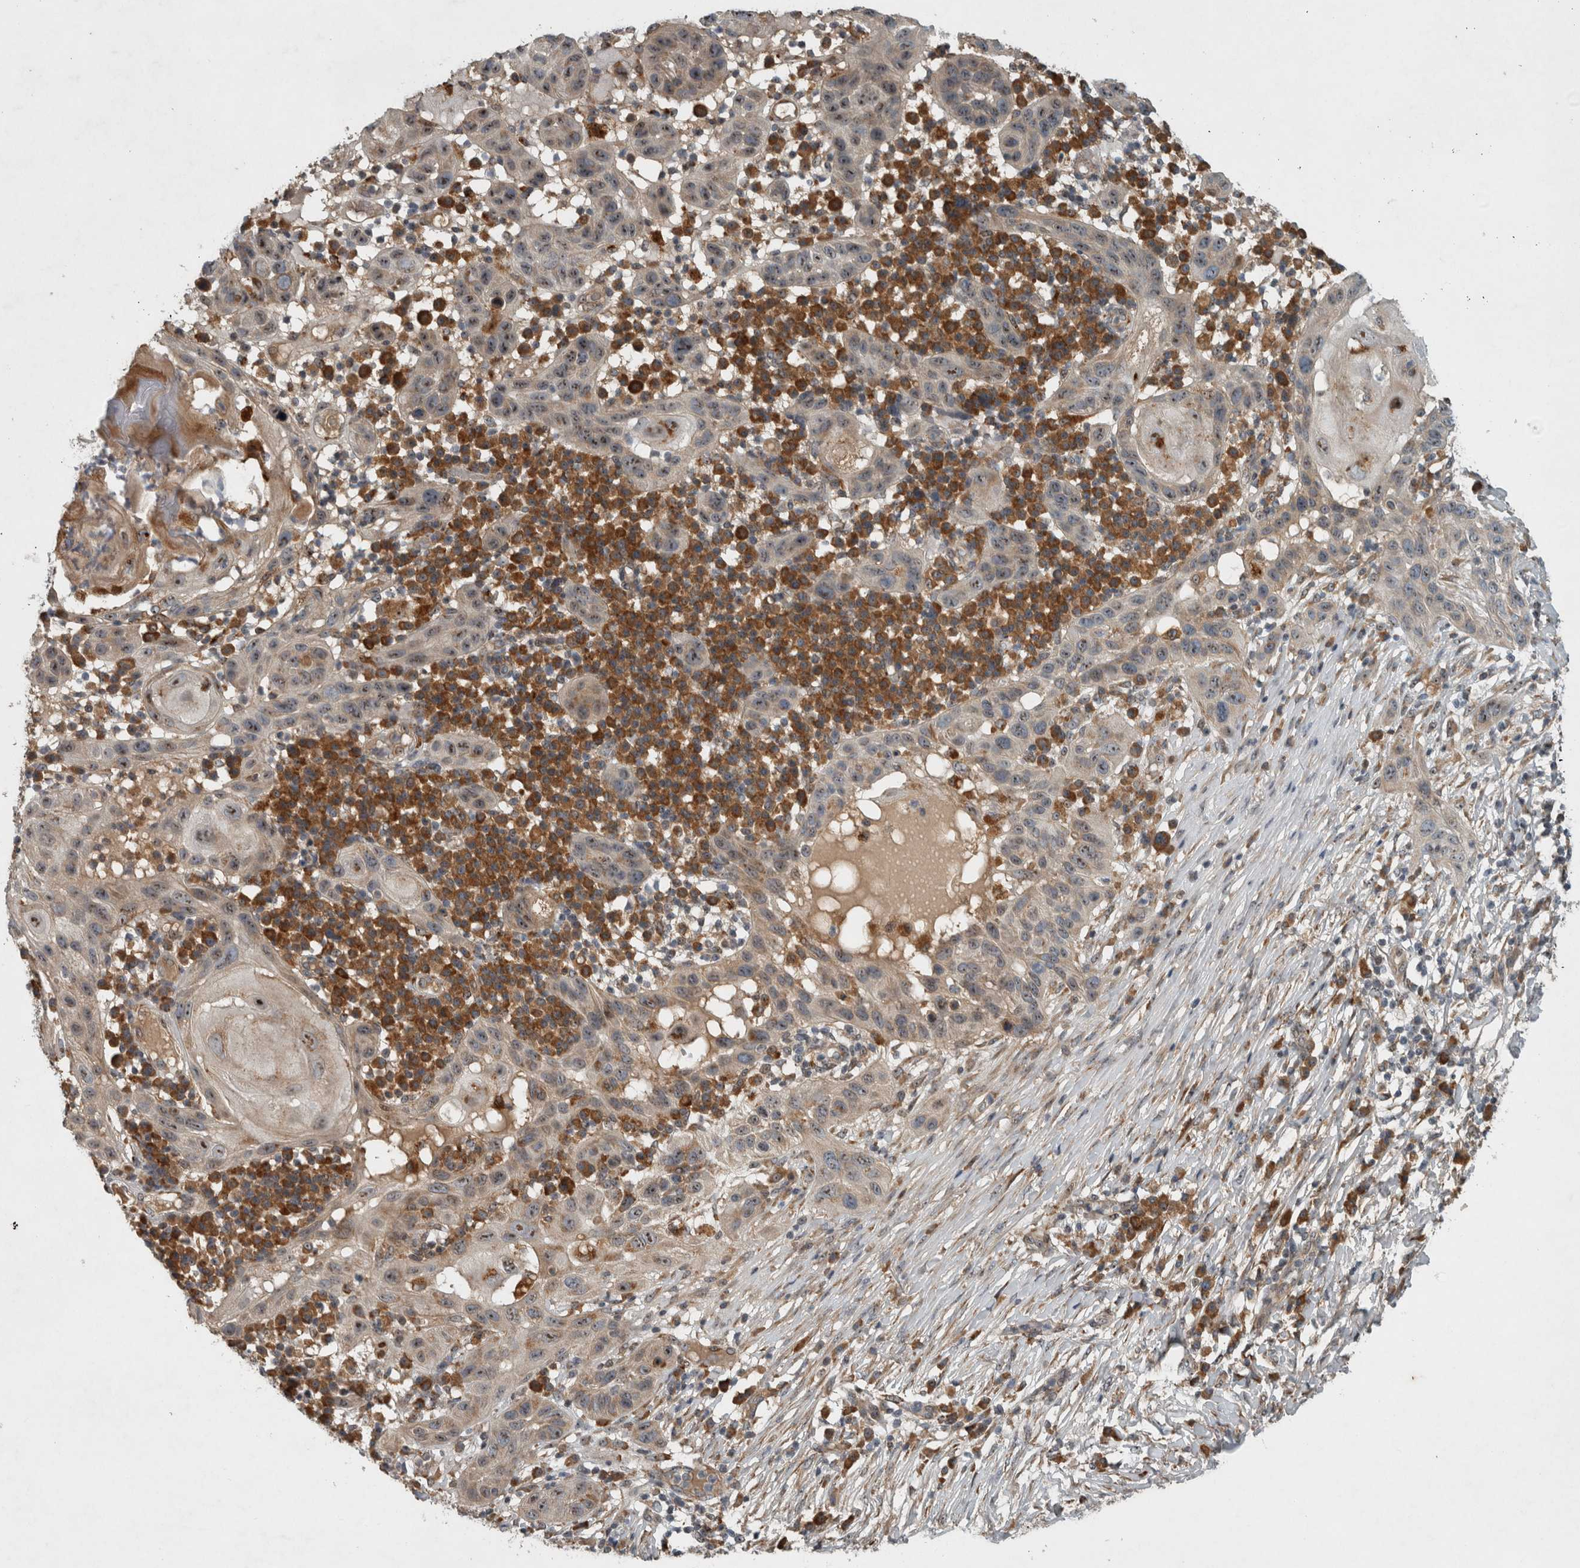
{"staining": {"intensity": "moderate", "quantity": "25%-75%", "location": "nuclear"}, "tissue": "skin cancer", "cell_type": "Tumor cells", "image_type": "cancer", "snomed": [{"axis": "morphology", "description": "Normal tissue, NOS"}, {"axis": "morphology", "description": "Squamous cell carcinoma, NOS"}, {"axis": "topography", "description": "Skin"}], "caption": "The histopathology image shows a brown stain indicating the presence of a protein in the nuclear of tumor cells in skin cancer.", "gene": "GPR137B", "patient": {"sex": "female", "age": 96}}